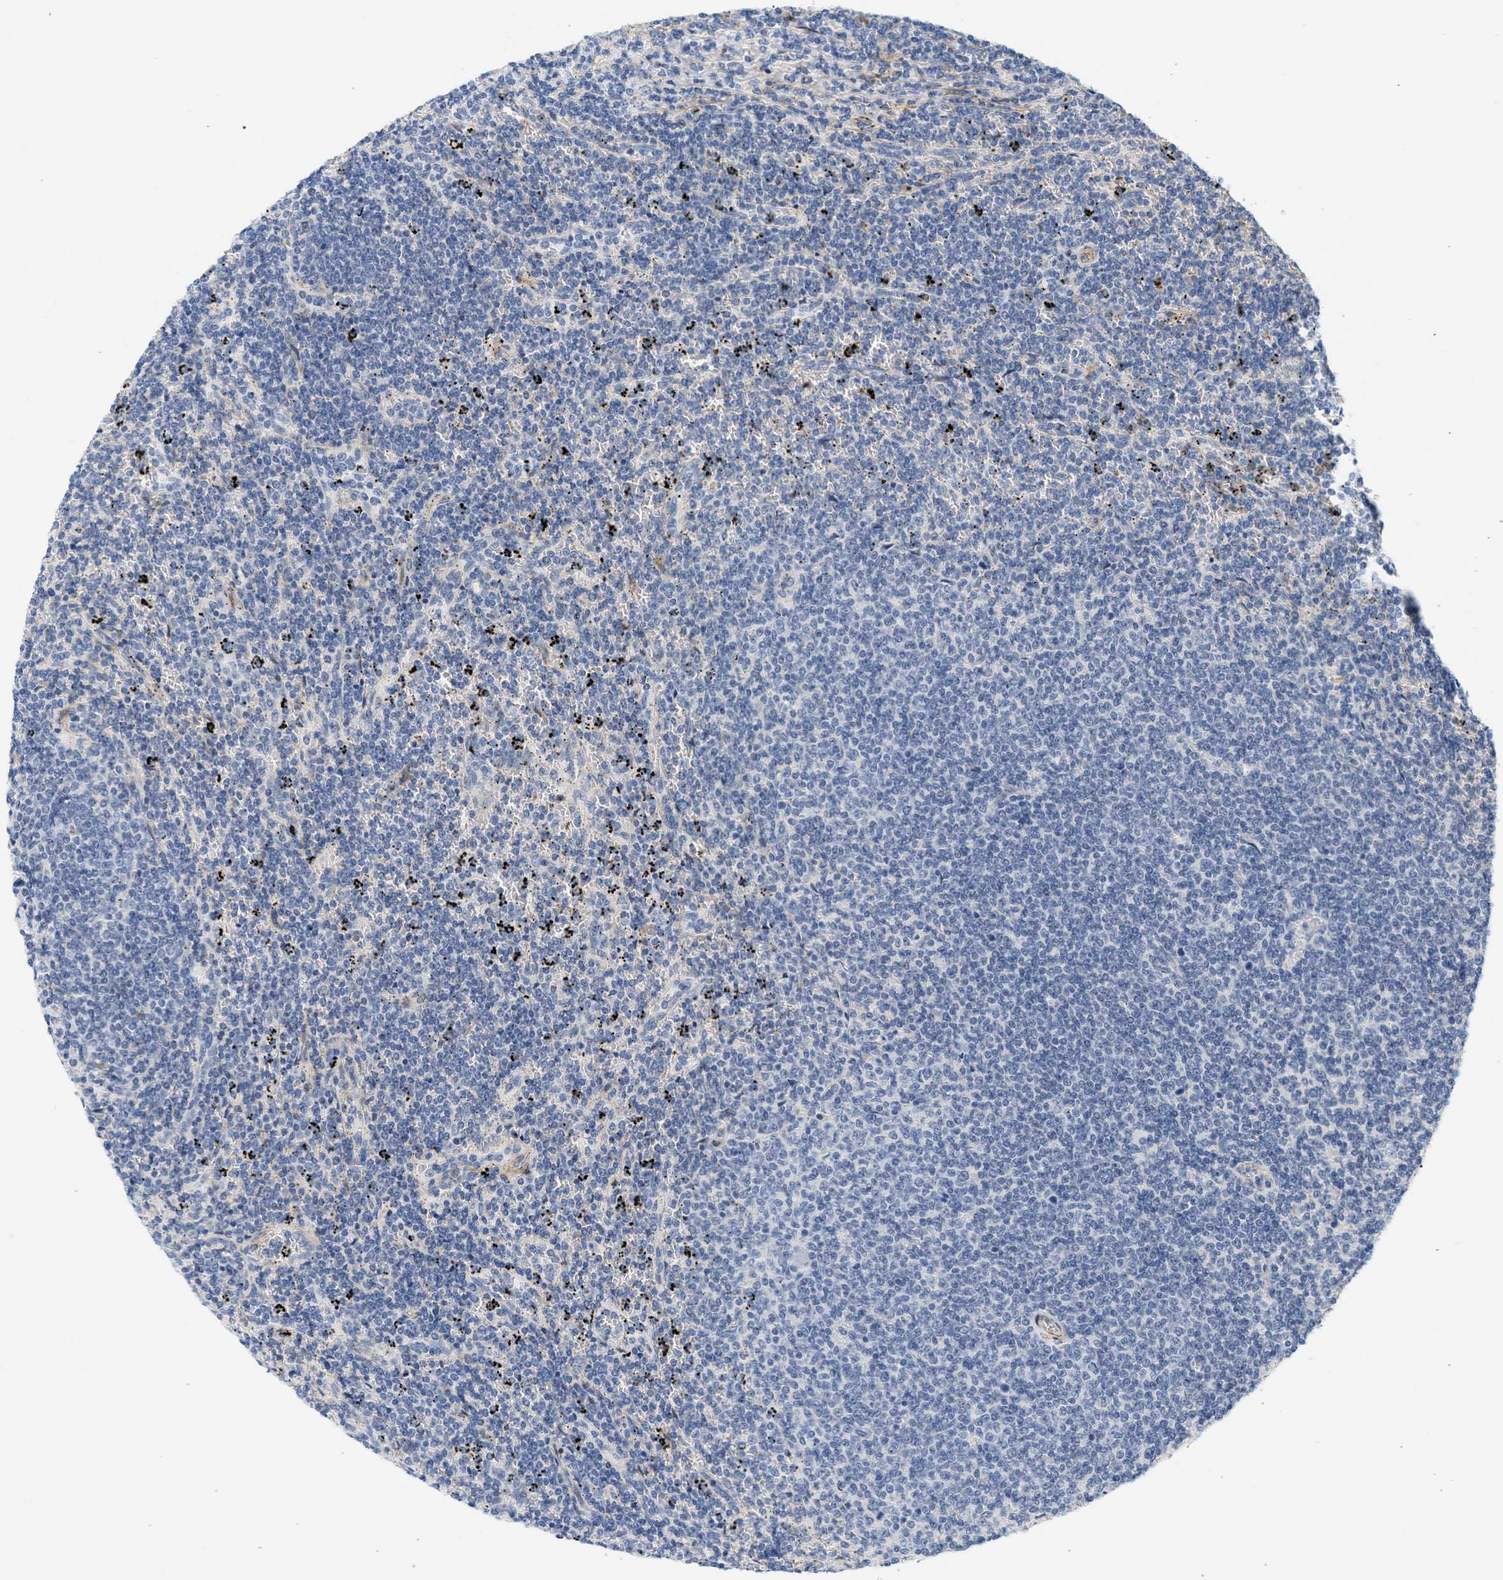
{"staining": {"intensity": "negative", "quantity": "none", "location": "none"}, "tissue": "lymphoma", "cell_type": "Tumor cells", "image_type": "cancer", "snomed": [{"axis": "morphology", "description": "Malignant lymphoma, non-Hodgkin's type, Low grade"}, {"axis": "topography", "description": "Spleen"}], "caption": "Micrograph shows no significant protein staining in tumor cells of lymphoma.", "gene": "SLC30A7", "patient": {"sex": "female", "age": 50}}